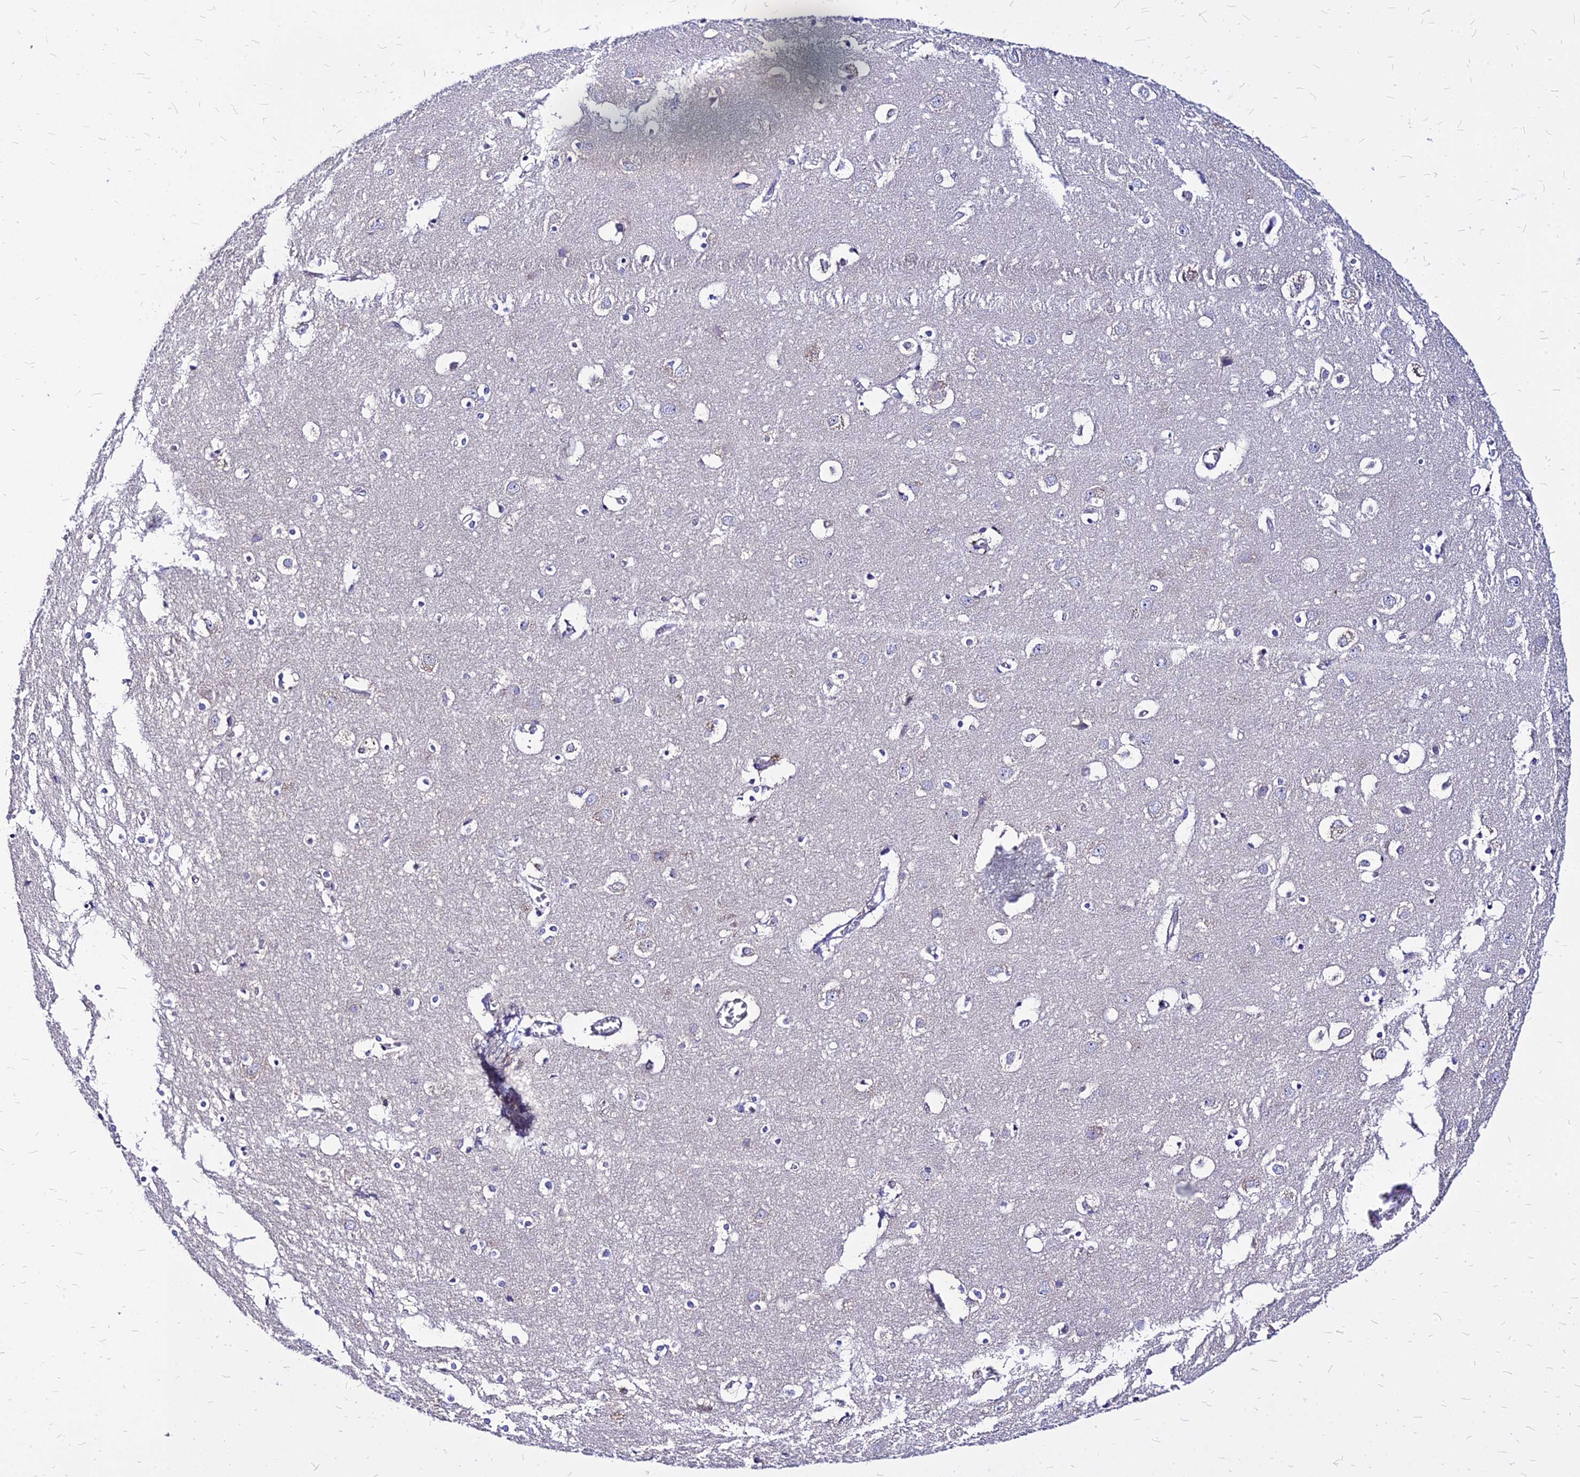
{"staining": {"intensity": "negative", "quantity": "none", "location": "none"}, "tissue": "cerebral cortex", "cell_type": "Endothelial cells", "image_type": "normal", "snomed": [{"axis": "morphology", "description": "Normal tissue, NOS"}, {"axis": "topography", "description": "Cerebral cortex"}], "caption": "Immunohistochemistry photomicrograph of unremarkable cerebral cortex: human cerebral cortex stained with DAB exhibits no significant protein staining in endothelial cells.", "gene": "COMMD10", "patient": {"sex": "male", "age": 54}}